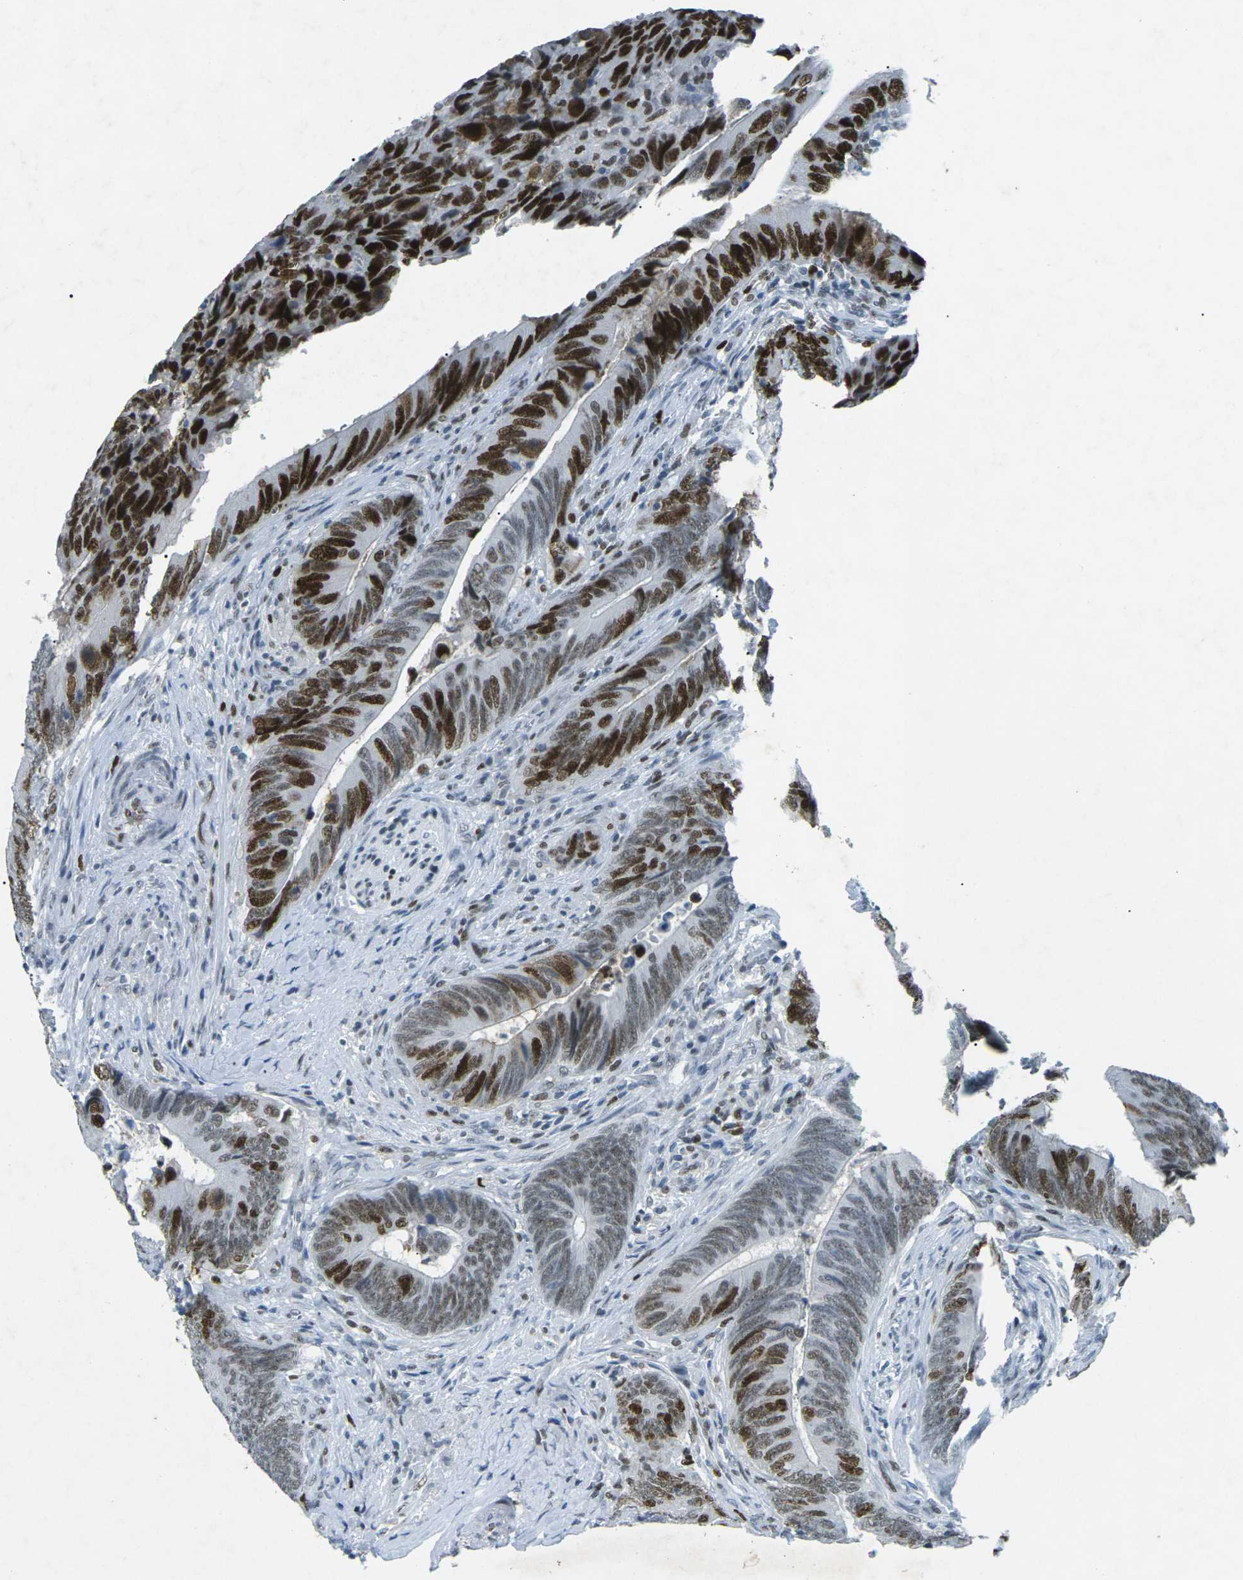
{"staining": {"intensity": "strong", "quantity": ">75%", "location": "nuclear"}, "tissue": "colorectal cancer", "cell_type": "Tumor cells", "image_type": "cancer", "snomed": [{"axis": "morphology", "description": "Normal tissue, NOS"}, {"axis": "morphology", "description": "Adenocarcinoma, NOS"}, {"axis": "topography", "description": "Colon"}], "caption": "This micrograph displays immunohistochemistry staining of colorectal cancer, with high strong nuclear positivity in approximately >75% of tumor cells.", "gene": "RB1", "patient": {"sex": "male", "age": 56}}